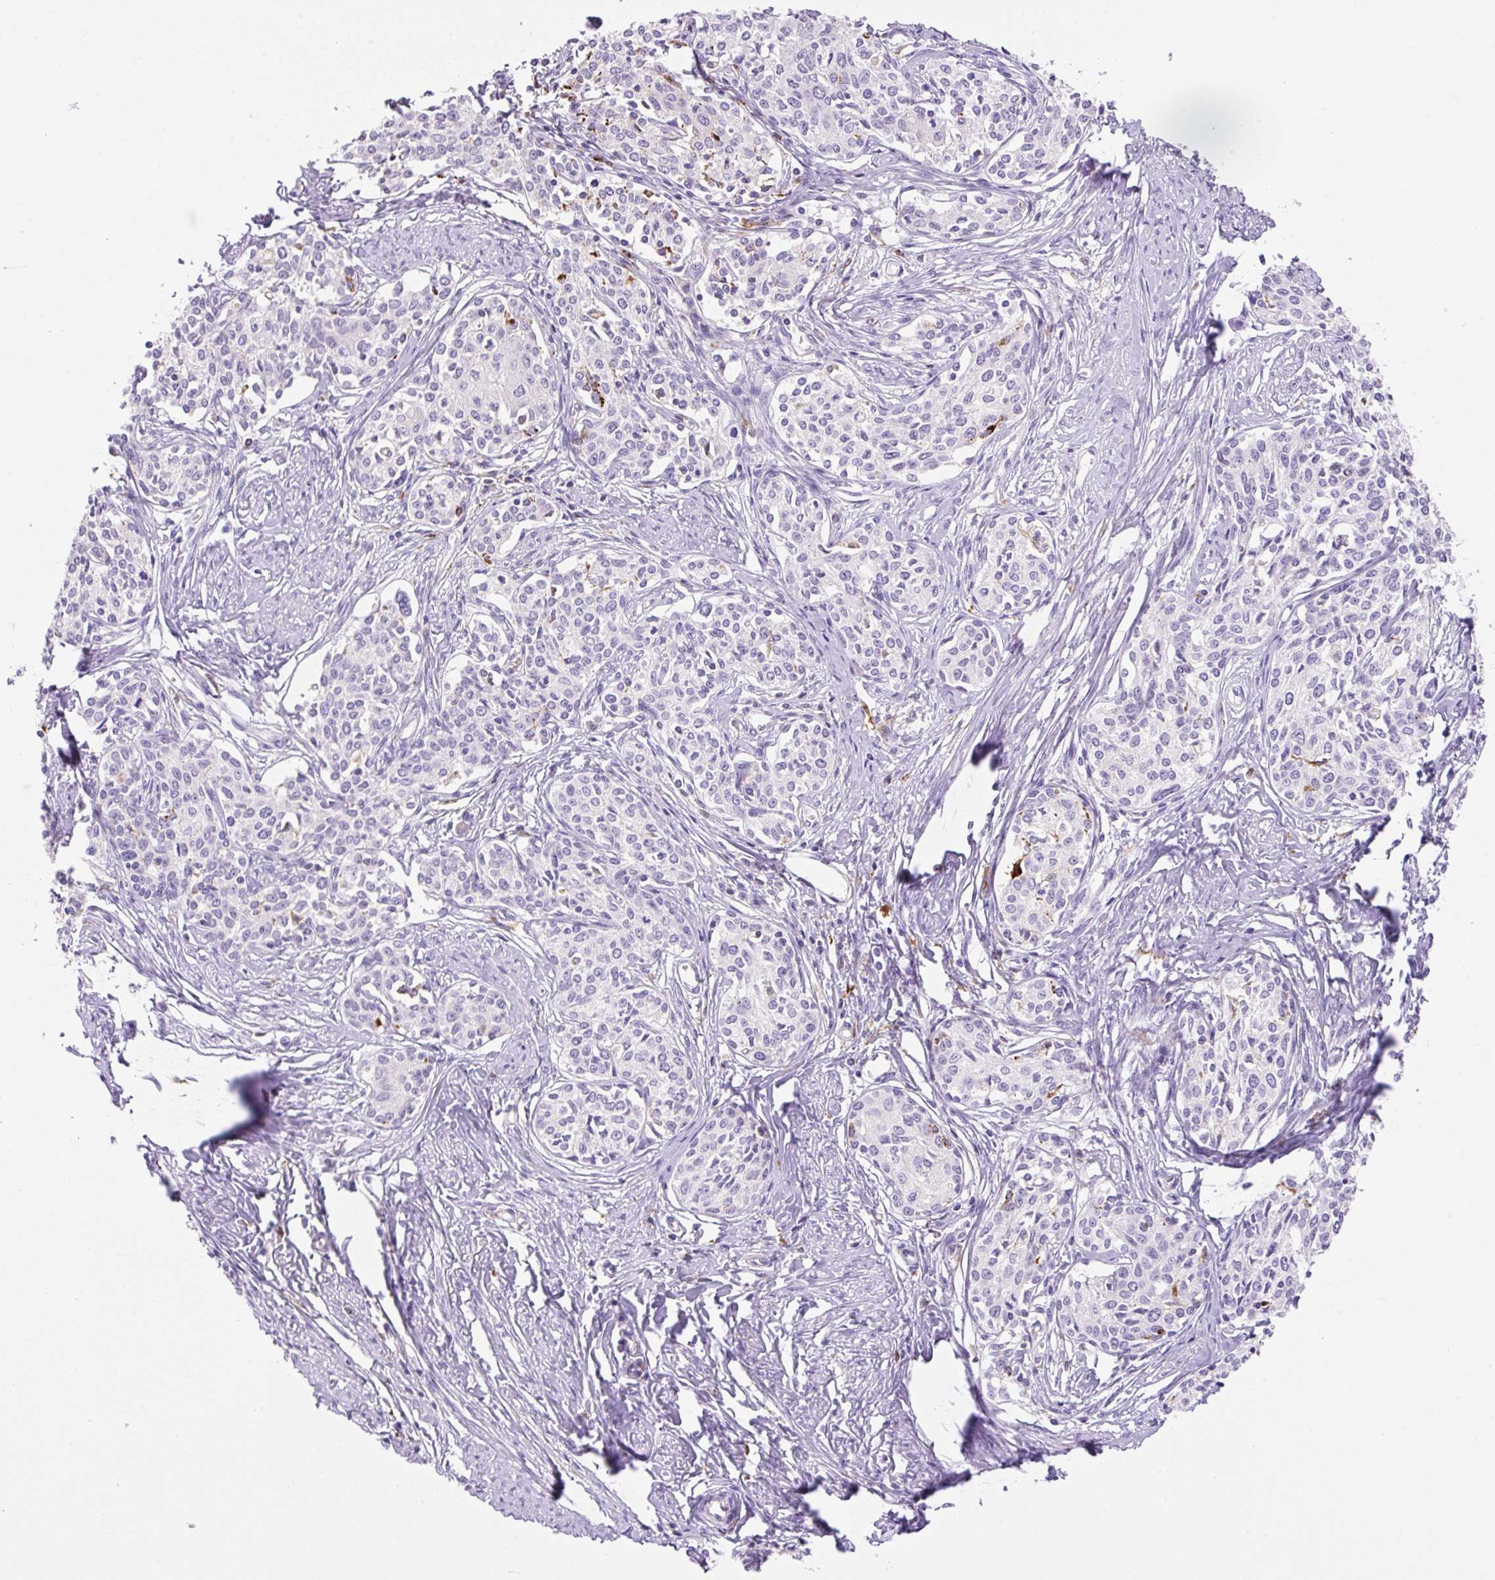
{"staining": {"intensity": "negative", "quantity": "none", "location": "none"}, "tissue": "cervical cancer", "cell_type": "Tumor cells", "image_type": "cancer", "snomed": [{"axis": "morphology", "description": "Squamous cell carcinoma, NOS"}, {"axis": "morphology", "description": "Adenocarcinoma, NOS"}, {"axis": "topography", "description": "Cervix"}], "caption": "Cervical cancer was stained to show a protein in brown. There is no significant staining in tumor cells.", "gene": "TDRD15", "patient": {"sex": "female", "age": 52}}